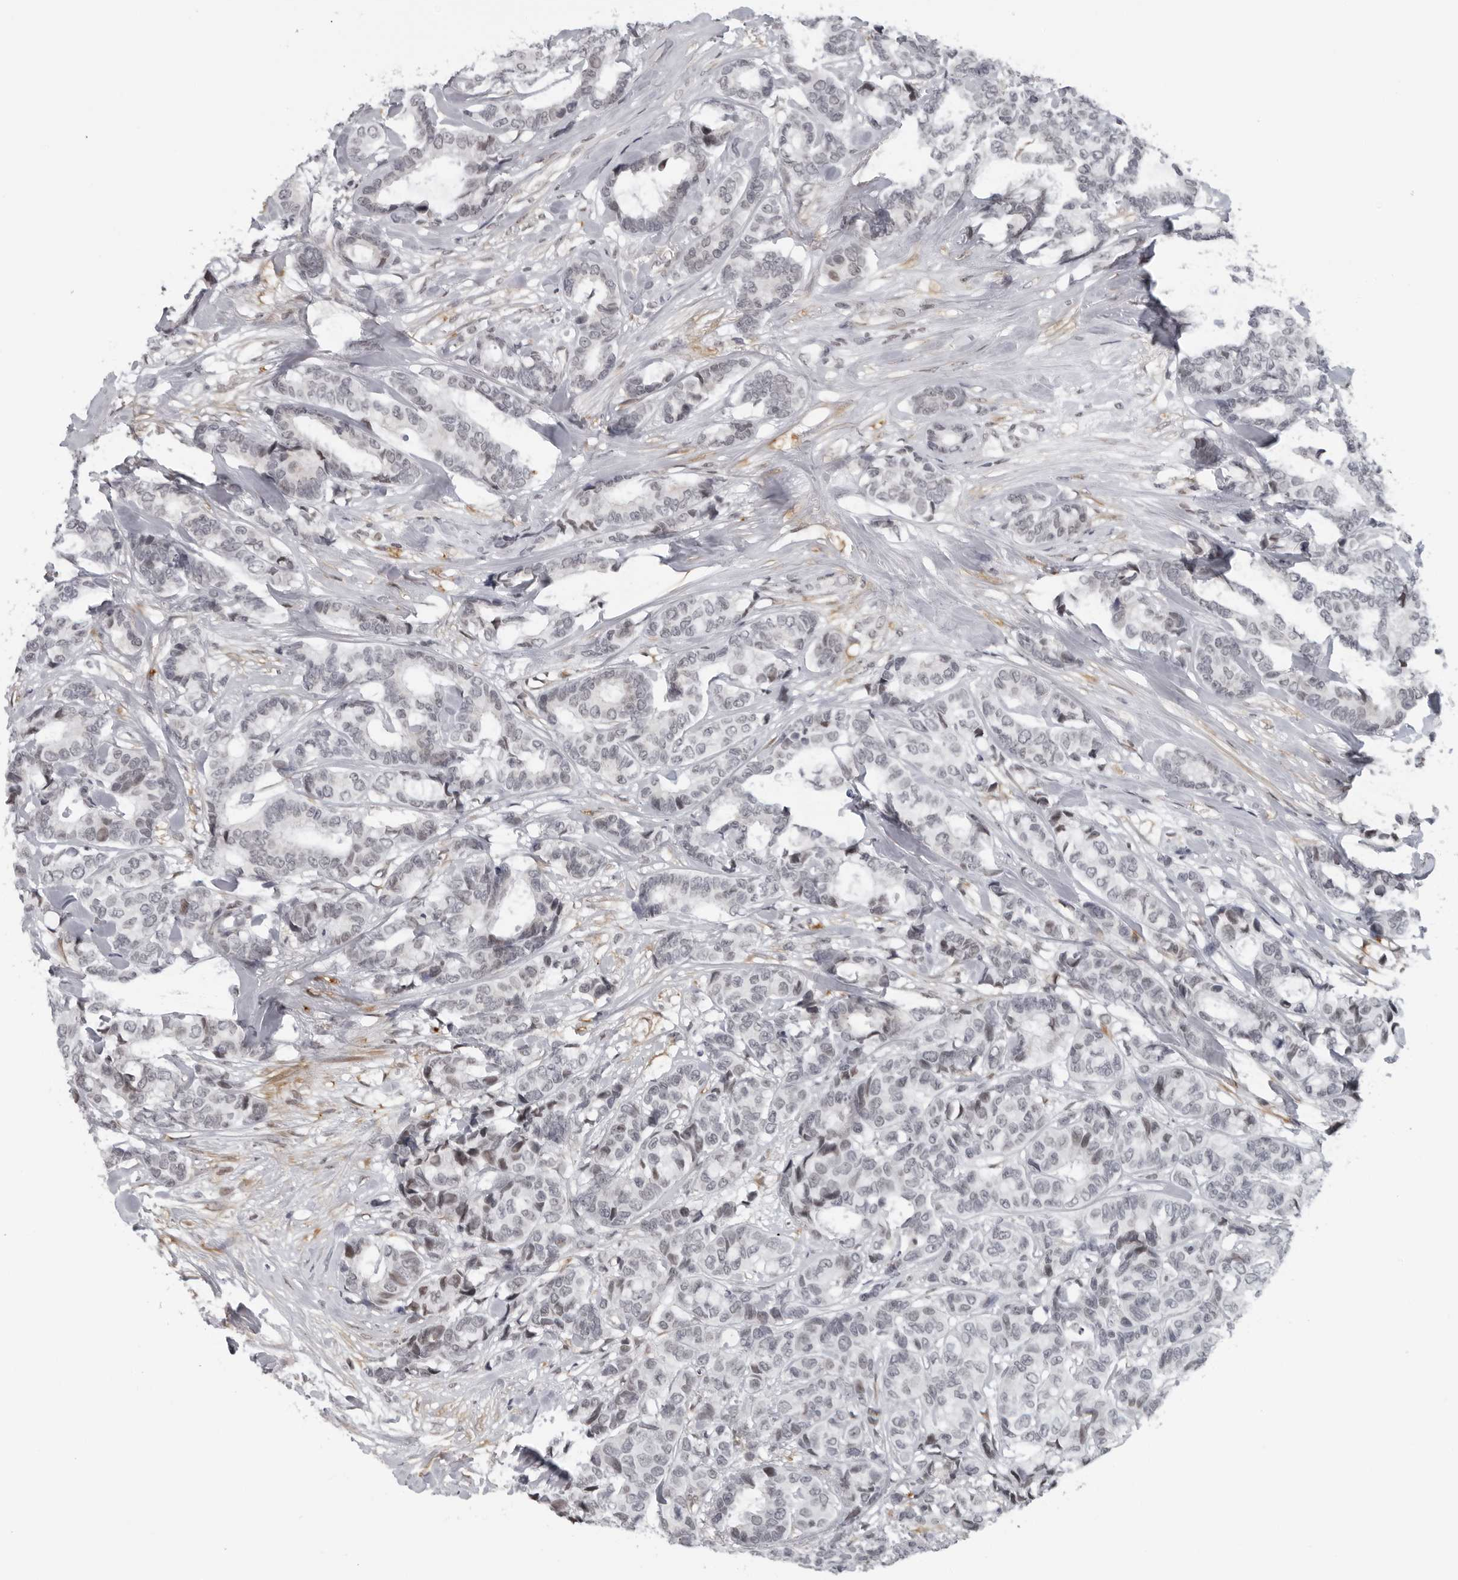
{"staining": {"intensity": "weak", "quantity": "<25%", "location": "nuclear"}, "tissue": "breast cancer", "cell_type": "Tumor cells", "image_type": "cancer", "snomed": [{"axis": "morphology", "description": "Duct carcinoma"}, {"axis": "topography", "description": "Breast"}], "caption": "This is a micrograph of immunohistochemistry (IHC) staining of breast invasive ductal carcinoma, which shows no staining in tumor cells.", "gene": "MAF", "patient": {"sex": "female", "age": 87}}